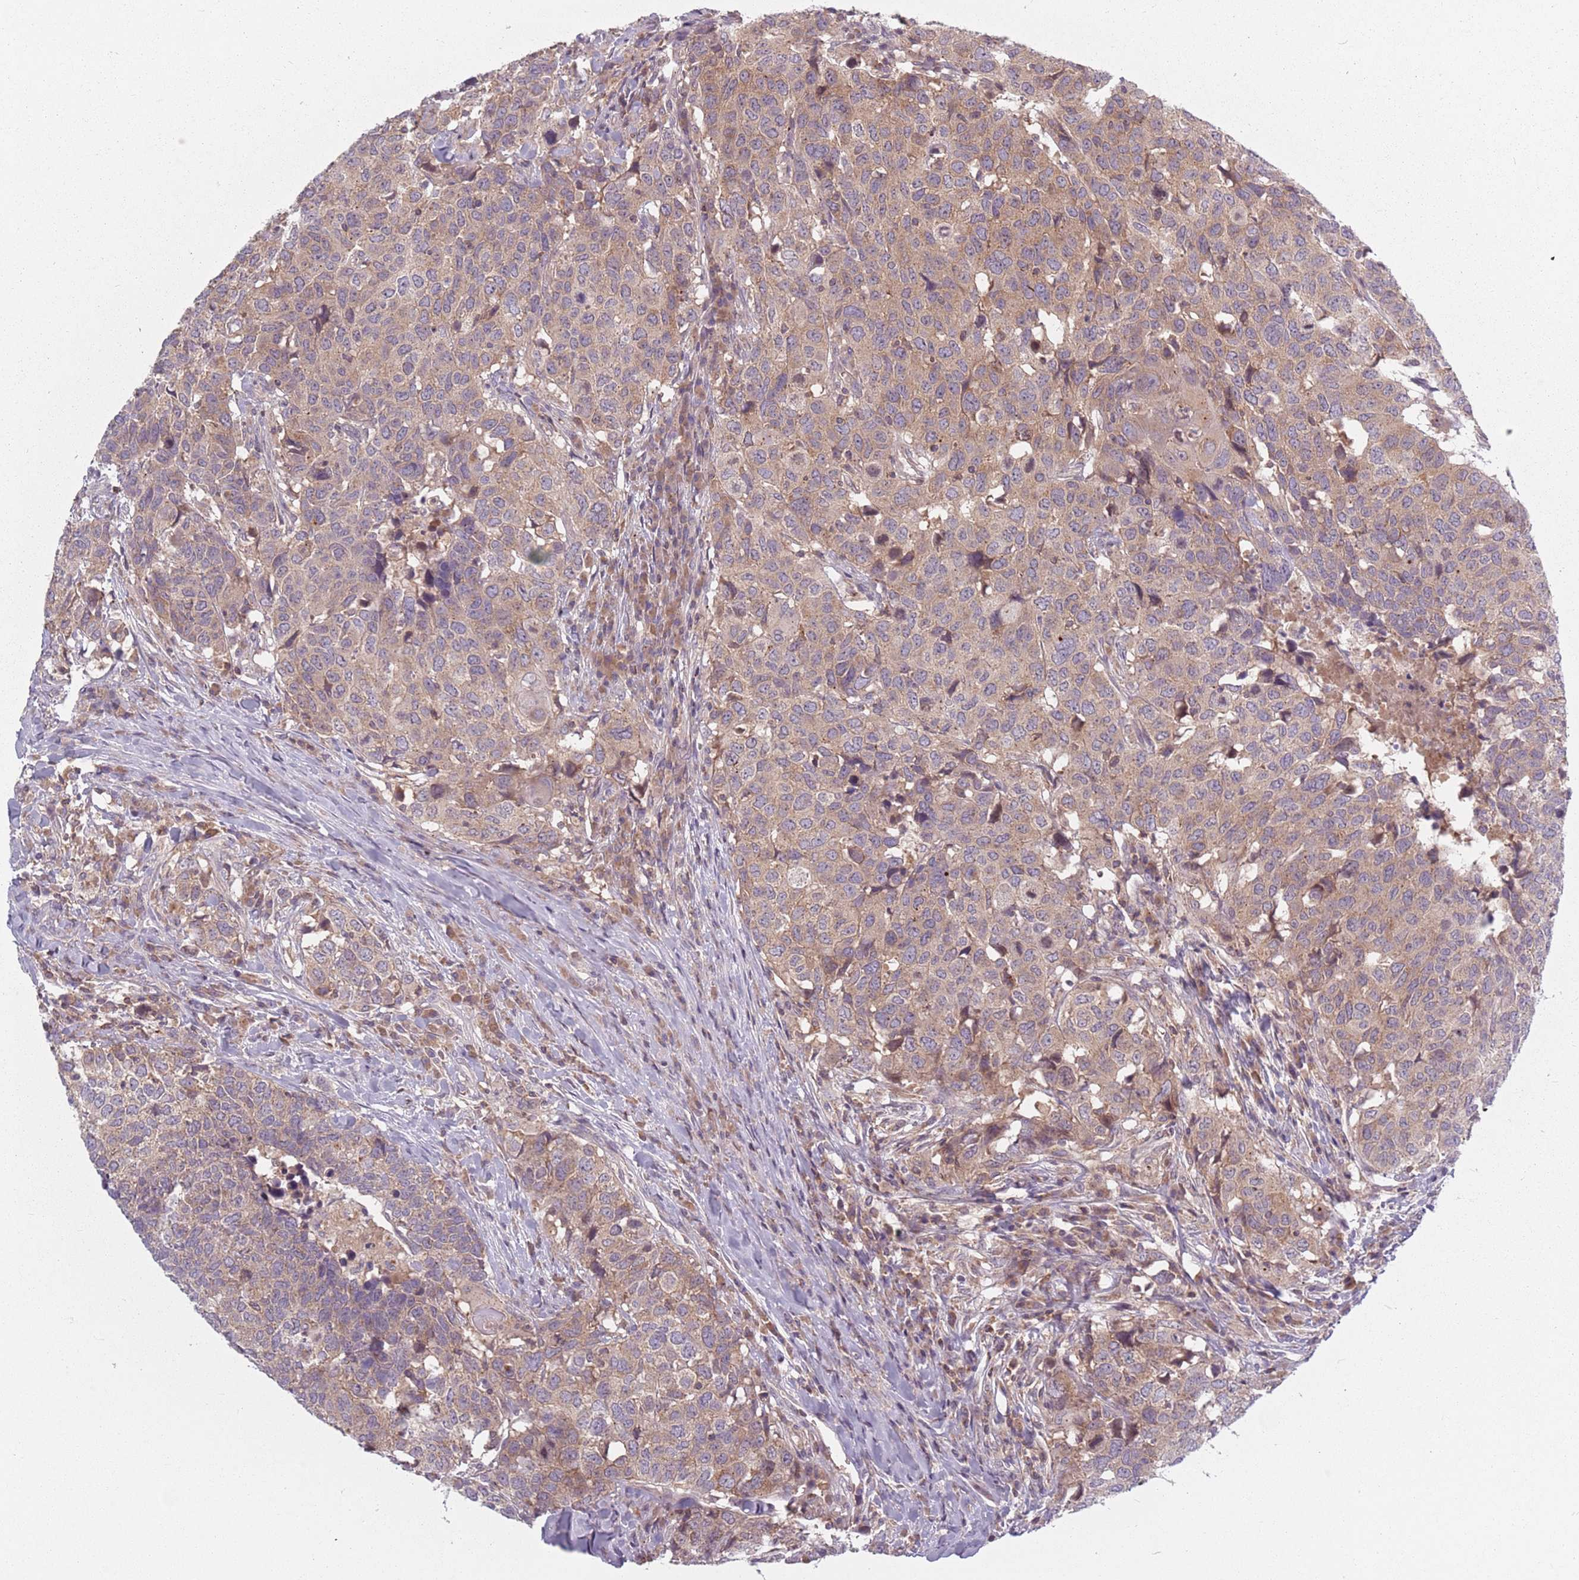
{"staining": {"intensity": "moderate", "quantity": "25%-75%", "location": "cytoplasmic/membranous"}, "tissue": "head and neck cancer", "cell_type": "Tumor cells", "image_type": "cancer", "snomed": [{"axis": "morphology", "description": "Normal tissue, NOS"}, {"axis": "morphology", "description": "Squamous cell carcinoma, NOS"}, {"axis": "topography", "description": "Skeletal muscle"}, {"axis": "topography", "description": "Vascular tissue"}, {"axis": "topography", "description": "Peripheral nerve tissue"}, {"axis": "topography", "description": "Head-Neck"}], "caption": "Immunohistochemistry (IHC) (DAB) staining of human head and neck squamous cell carcinoma shows moderate cytoplasmic/membranous protein expression in about 25%-75% of tumor cells.", "gene": "ASB13", "patient": {"sex": "male", "age": 66}}